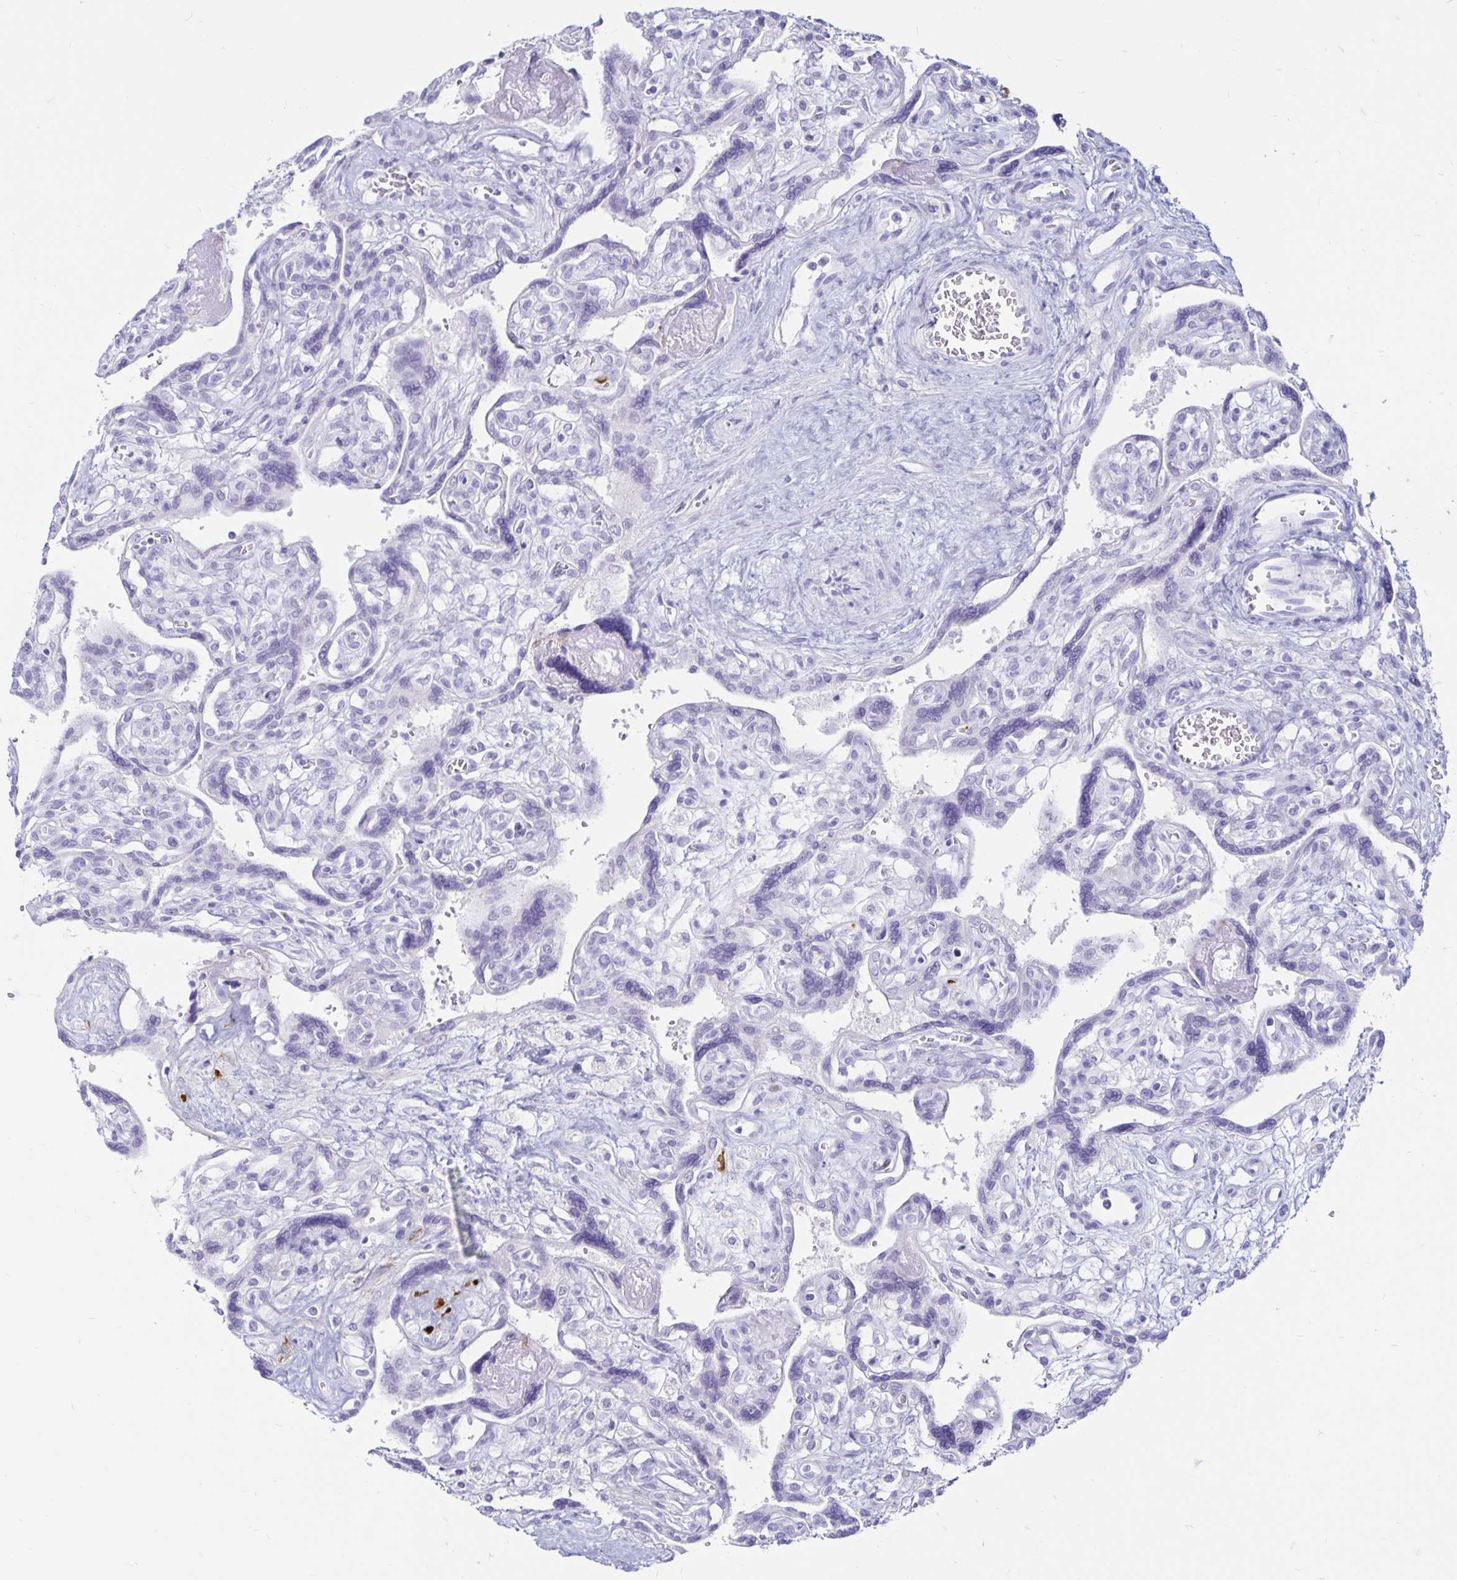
{"staining": {"intensity": "negative", "quantity": "none", "location": "none"}, "tissue": "placenta", "cell_type": "Decidual cells", "image_type": "normal", "snomed": [{"axis": "morphology", "description": "Normal tissue, NOS"}, {"axis": "topography", "description": "Placenta"}], "caption": "This photomicrograph is of unremarkable placenta stained with immunohistochemistry to label a protein in brown with the nuclei are counter-stained blue. There is no staining in decidual cells. Nuclei are stained in blue.", "gene": "TIMP1", "patient": {"sex": "female", "age": 39}}